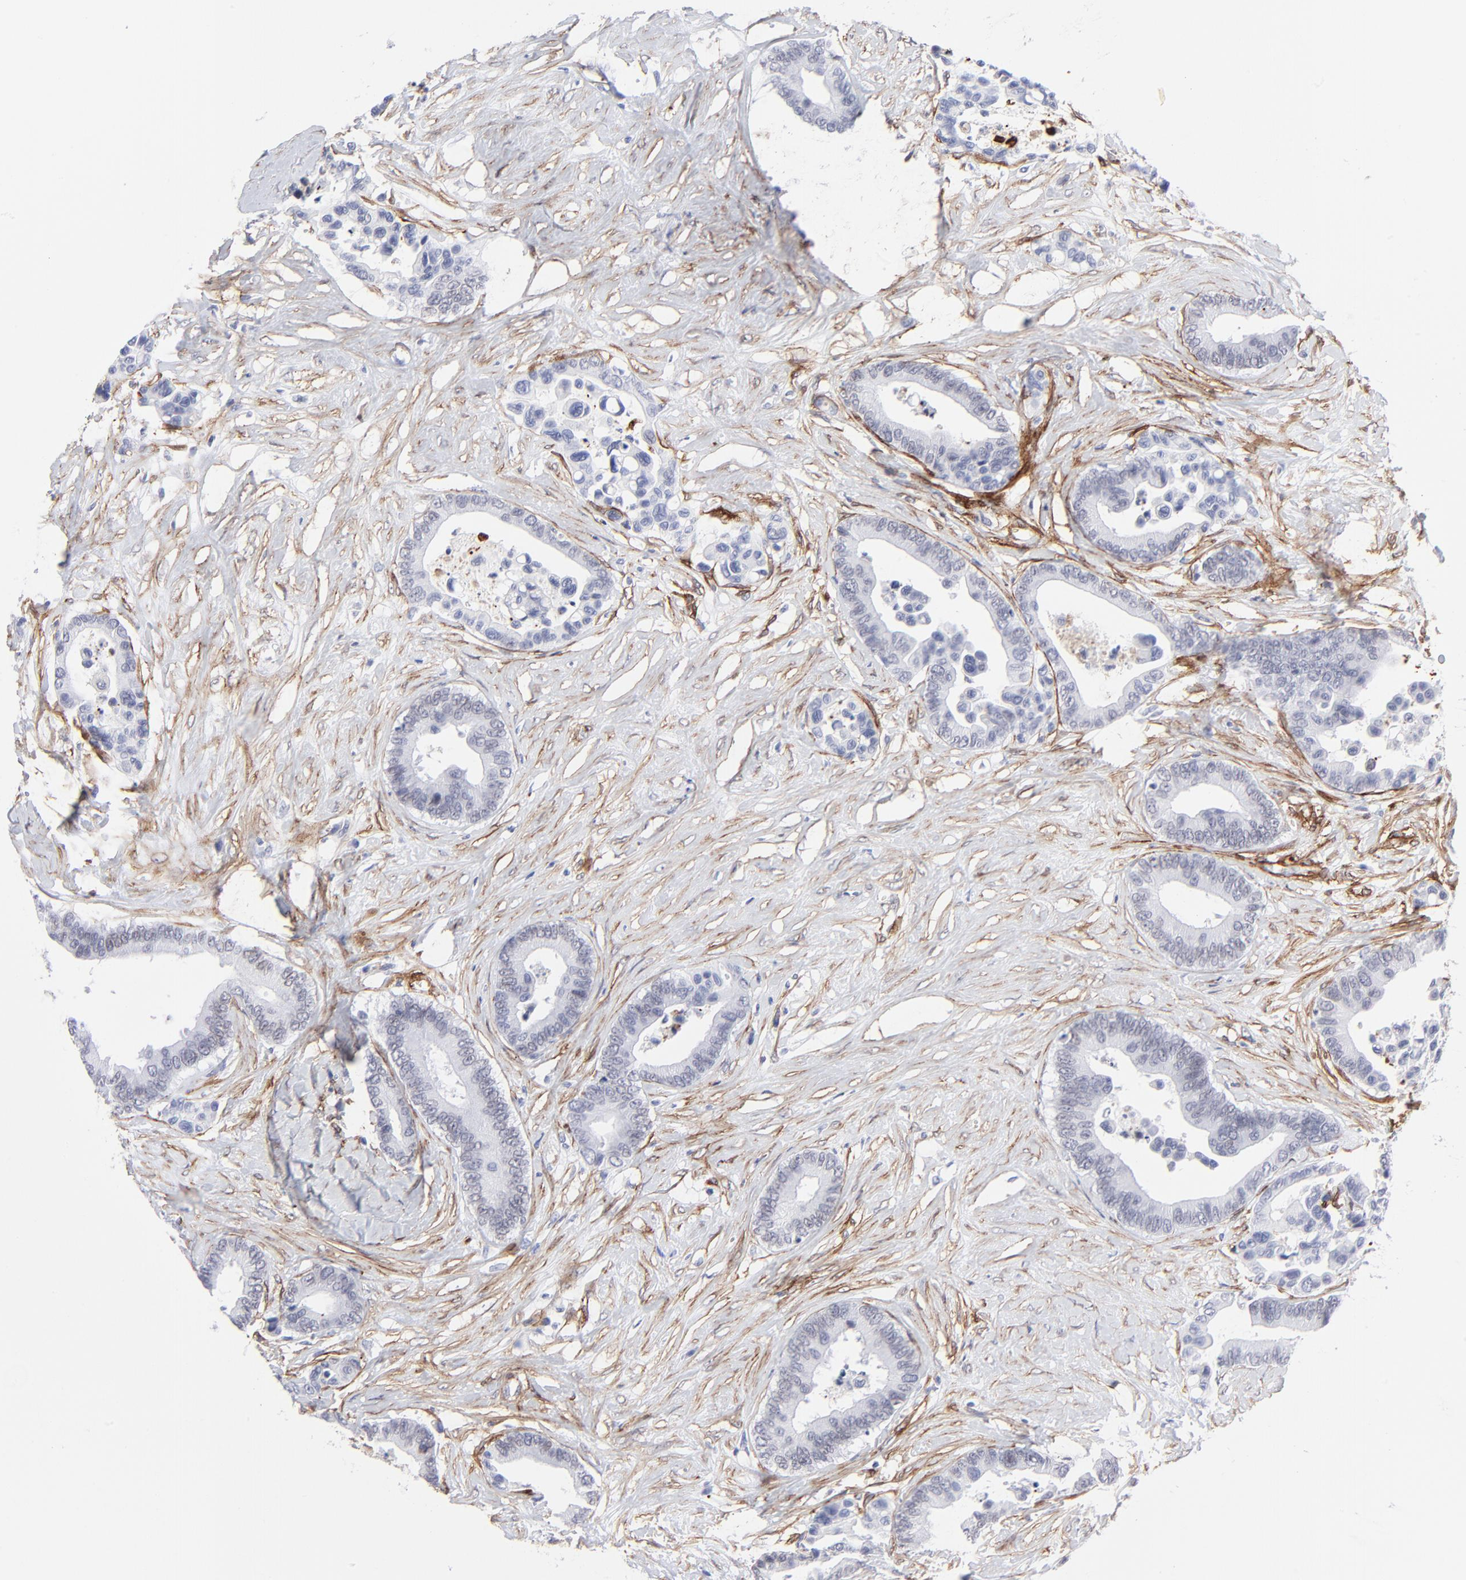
{"staining": {"intensity": "negative", "quantity": "none", "location": "none"}, "tissue": "colorectal cancer", "cell_type": "Tumor cells", "image_type": "cancer", "snomed": [{"axis": "morphology", "description": "Adenocarcinoma, NOS"}, {"axis": "topography", "description": "Colon"}], "caption": "Colorectal cancer (adenocarcinoma) was stained to show a protein in brown. There is no significant expression in tumor cells. The staining is performed using DAB (3,3'-diaminobenzidine) brown chromogen with nuclei counter-stained in using hematoxylin.", "gene": "PDGFRB", "patient": {"sex": "male", "age": 82}}